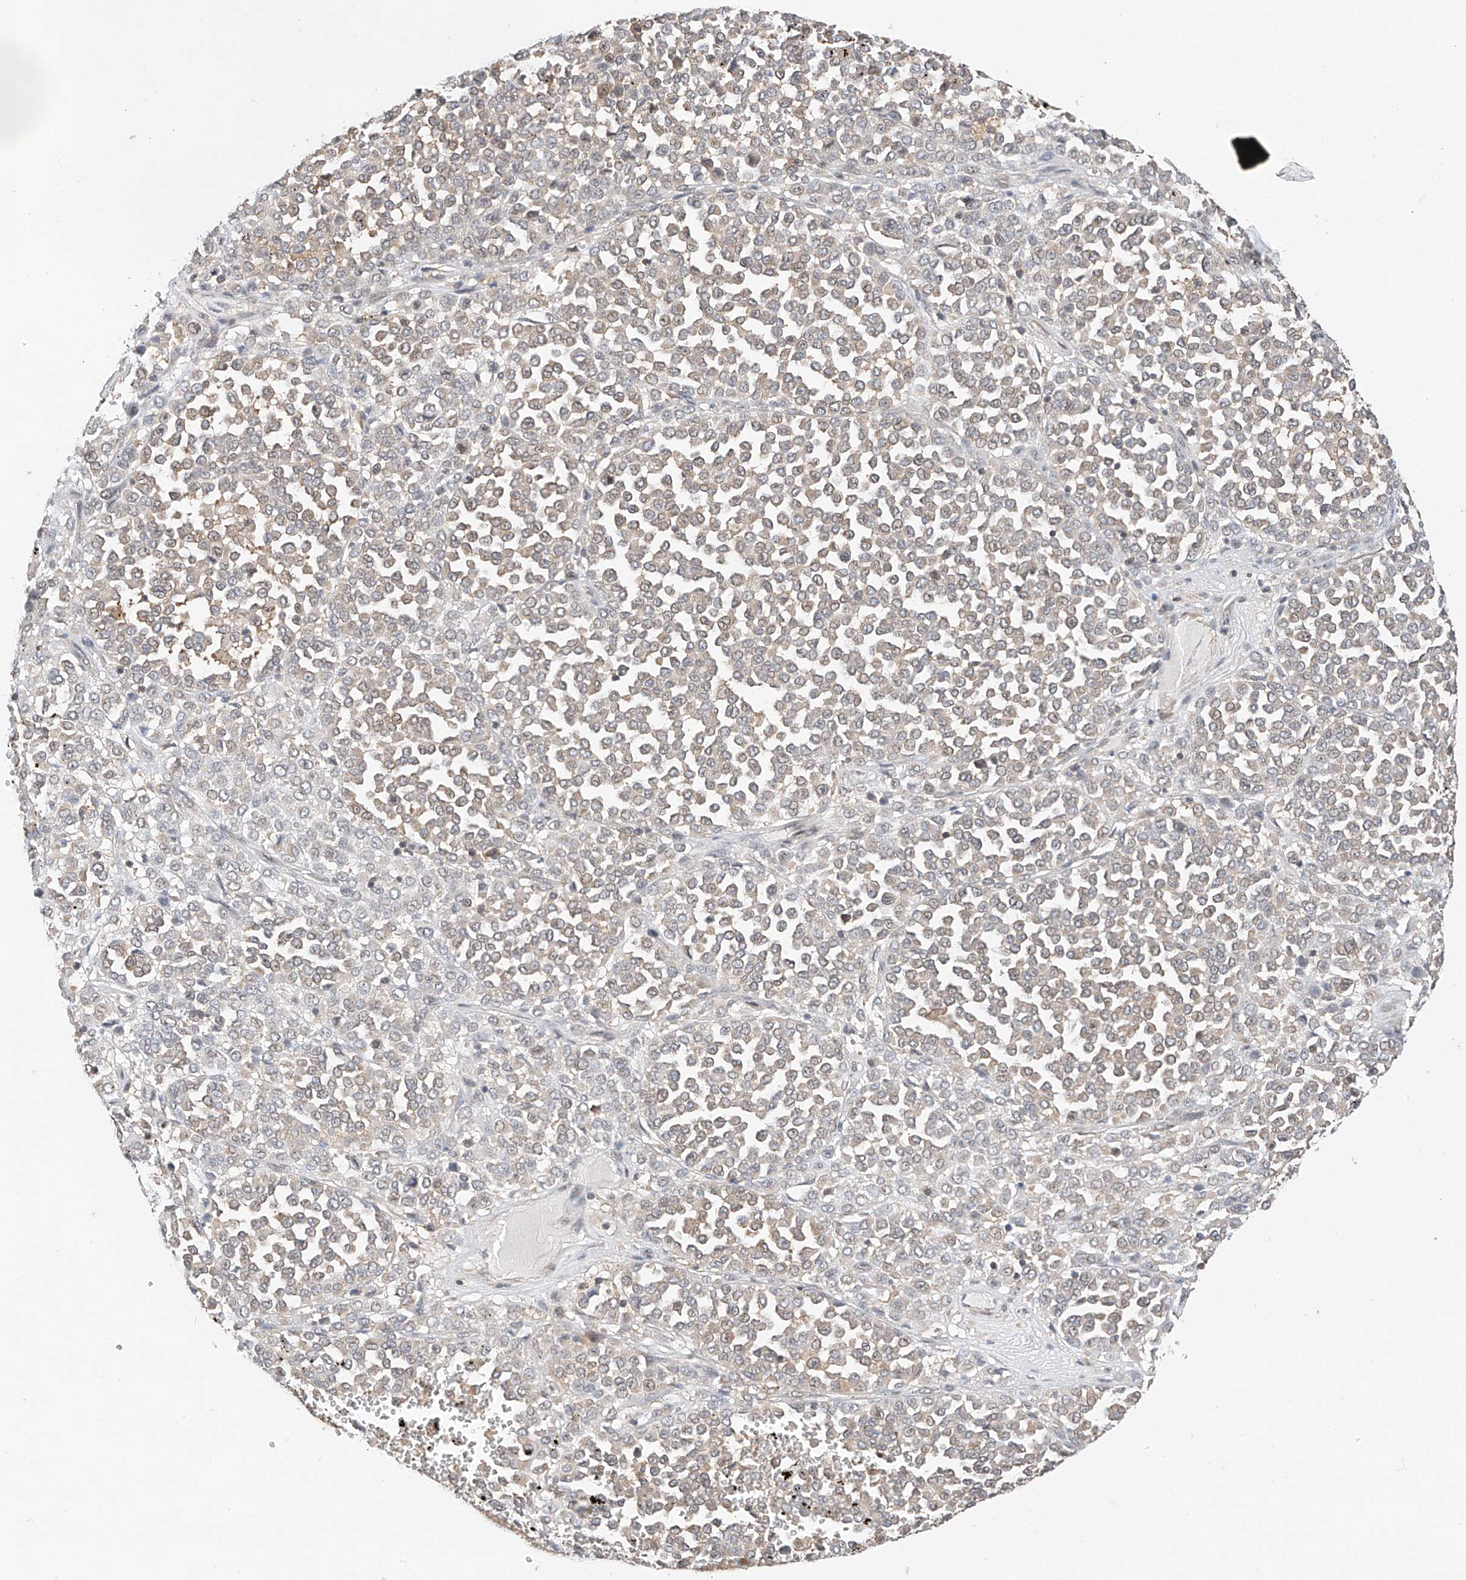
{"staining": {"intensity": "weak", "quantity": "25%-75%", "location": "cytoplasmic/membranous"}, "tissue": "melanoma", "cell_type": "Tumor cells", "image_type": "cancer", "snomed": [{"axis": "morphology", "description": "Malignant melanoma, Metastatic site"}, {"axis": "topography", "description": "Pancreas"}], "caption": "About 25%-75% of tumor cells in human melanoma show weak cytoplasmic/membranous protein positivity as visualized by brown immunohistochemical staining.", "gene": "PPA2", "patient": {"sex": "female", "age": 30}}